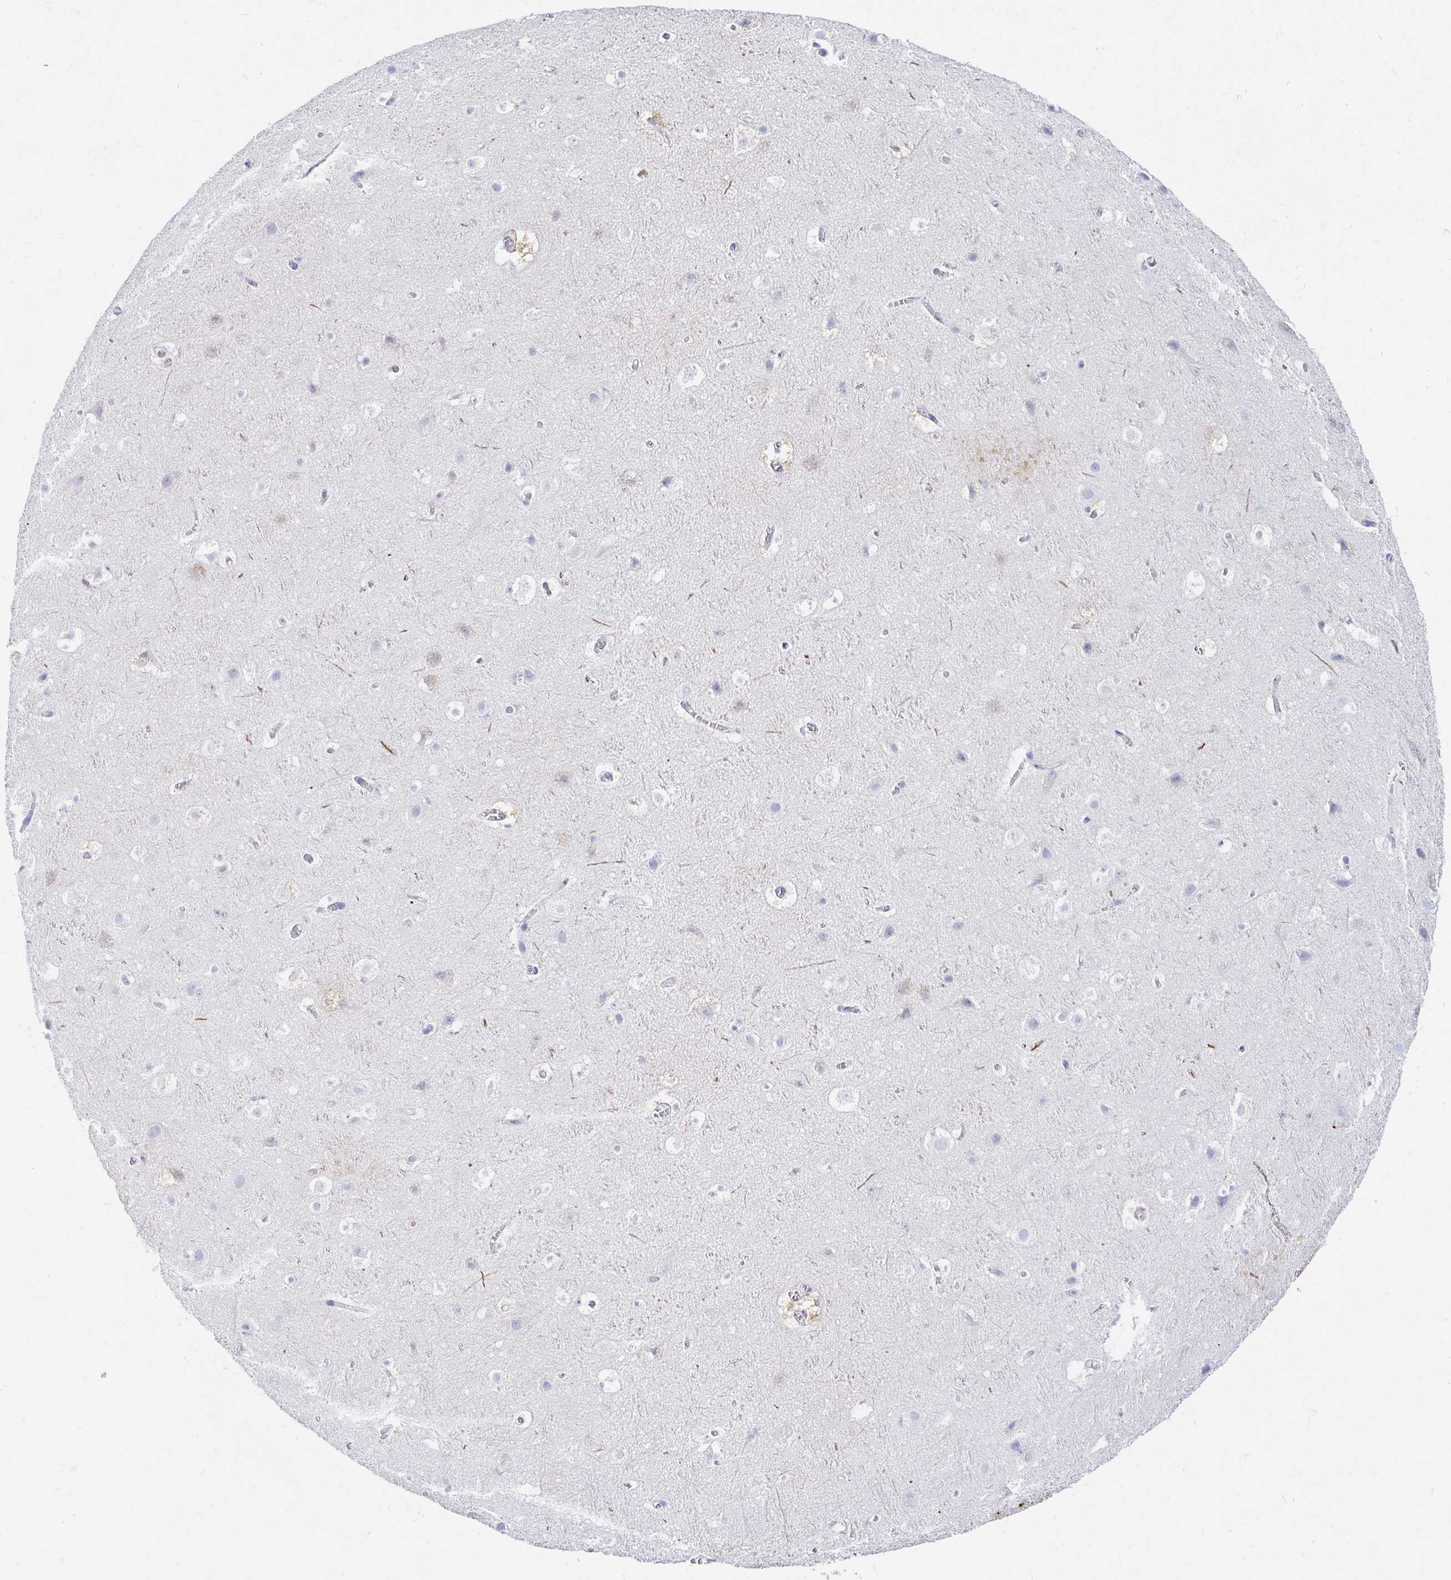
{"staining": {"intensity": "negative", "quantity": "none", "location": "none"}, "tissue": "cerebral cortex", "cell_type": "Endothelial cells", "image_type": "normal", "snomed": [{"axis": "morphology", "description": "Normal tissue, NOS"}, {"axis": "topography", "description": "Cerebral cortex"}], "caption": "Immunohistochemistry of normal human cerebral cortex exhibits no staining in endothelial cells. The staining was performed using DAB (3,3'-diaminobenzidine) to visualize the protein expression in brown, while the nuclei were stained in blue with hematoxylin (Magnification: 20x).", "gene": "NR2E1", "patient": {"sex": "female", "age": 42}}